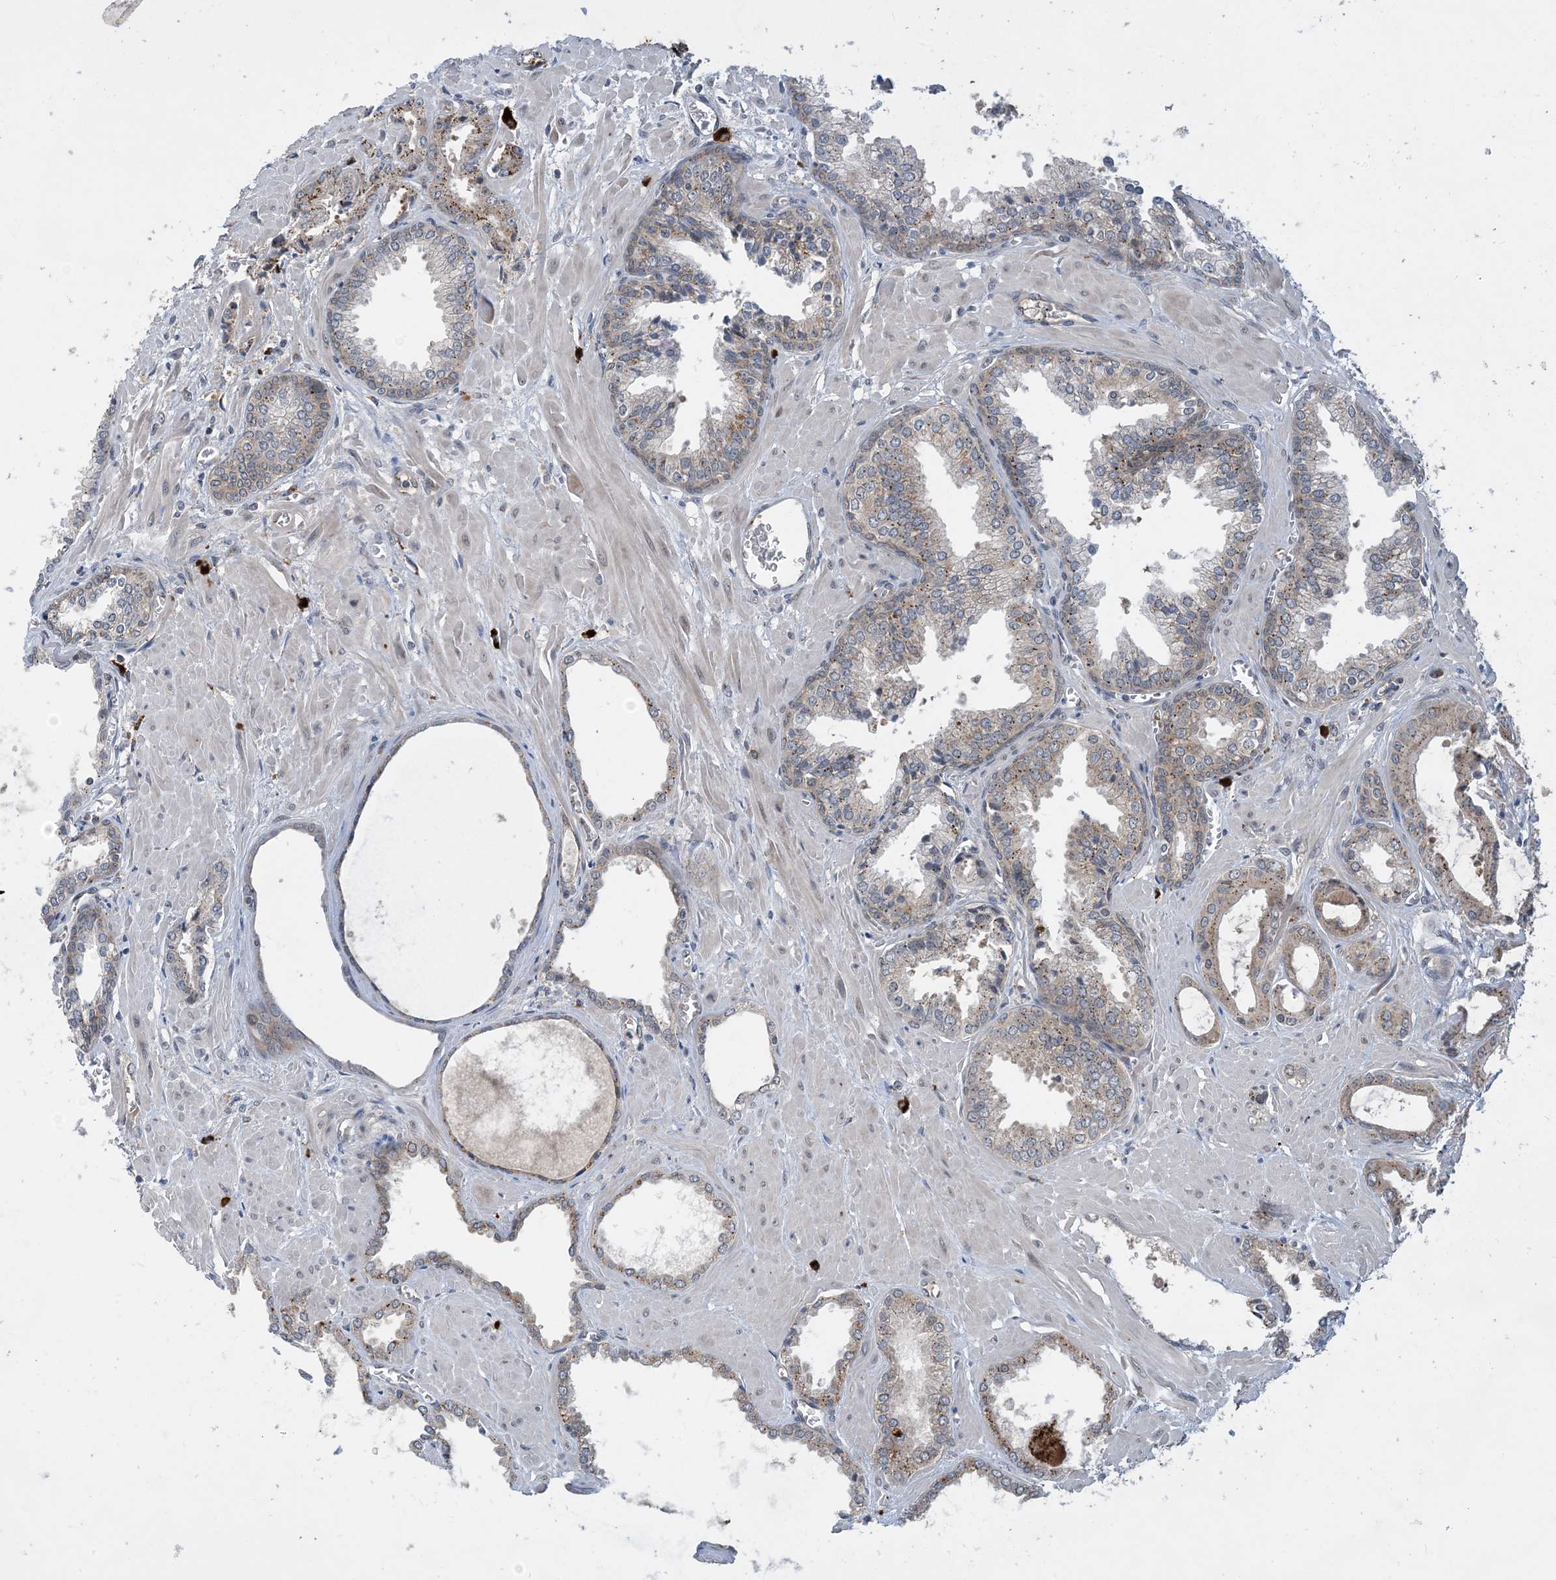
{"staining": {"intensity": "moderate", "quantity": "25%-75%", "location": "cytoplasmic/membranous"}, "tissue": "prostate cancer", "cell_type": "Tumor cells", "image_type": "cancer", "snomed": [{"axis": "morphology", "description": "Adenocarcinoma, Low grade"}, {"axis": "topography", "description": "Prostate"}], "caption": "Brown immunohistochemical staining in prostate cancer displays moderate cytoplasmic/membranous positivity in approximately 25%-75% of tumor cells.", "gene": "TINAG", "patient": {"sex": "male", "age": 67}}